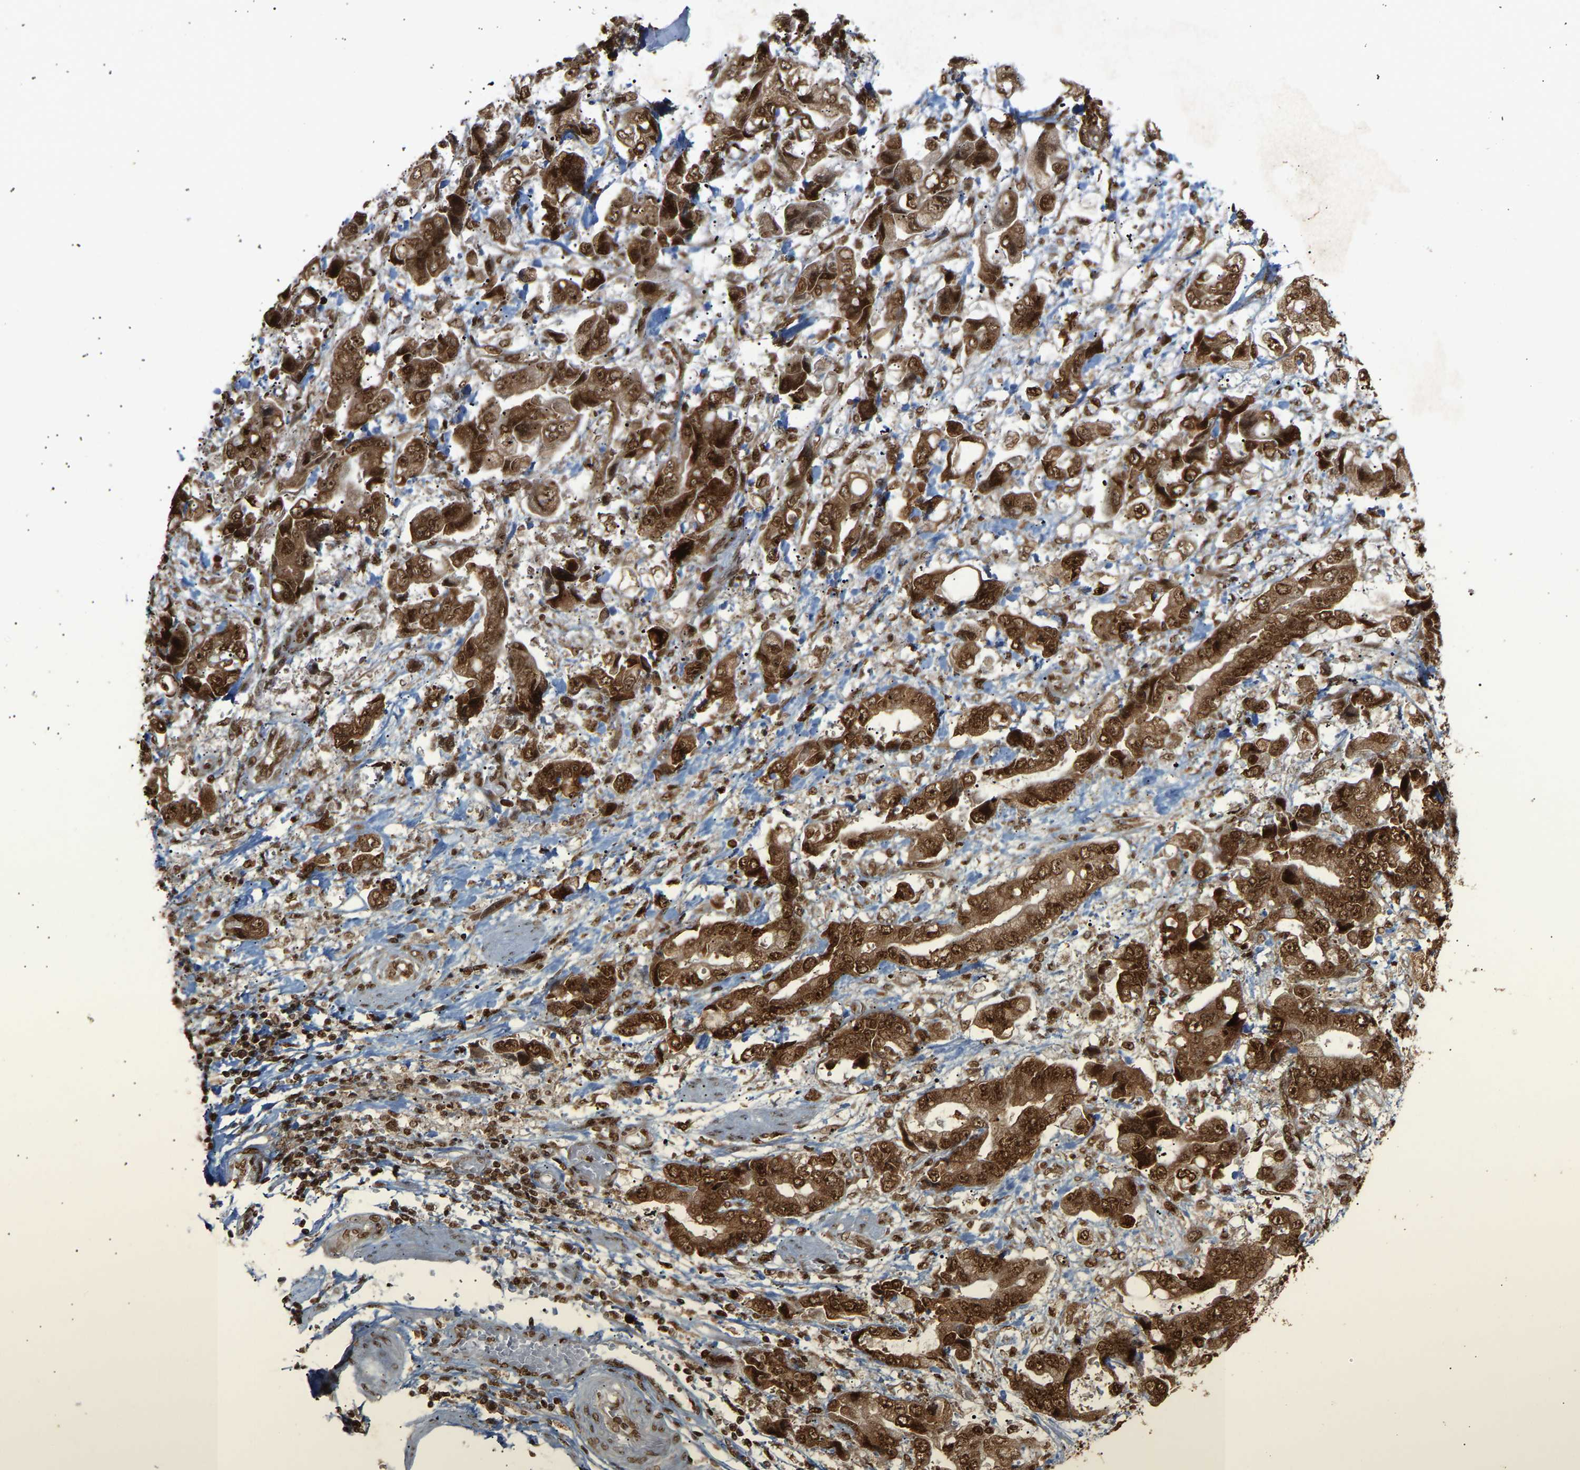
{"staining": {"intensity": "strong", "quantity": ">75%", "location": "cytoplasmic/membranous,nuclear"}, "tissue": "stomach cancer", "cell_type": "Tumor cells", "image_type": "cancer", "snomed": [{"axis": "morphology", "description": "Normal tissue, NOS"}, {"axis": "morphology", "description": "Adenocarcinoma, NOS"}, {"axis": "topography", "description": "Stomach"}], "caption": "This micrograph displays immunohistochemistry (IHC) staining of human stomach cancer, with high strong cytoplasmic/membranous and nuclear positivity in approximately >75% of tumor cells.", "gene": "ALYREF", "patient": {"sex": "male", "age": 62}}